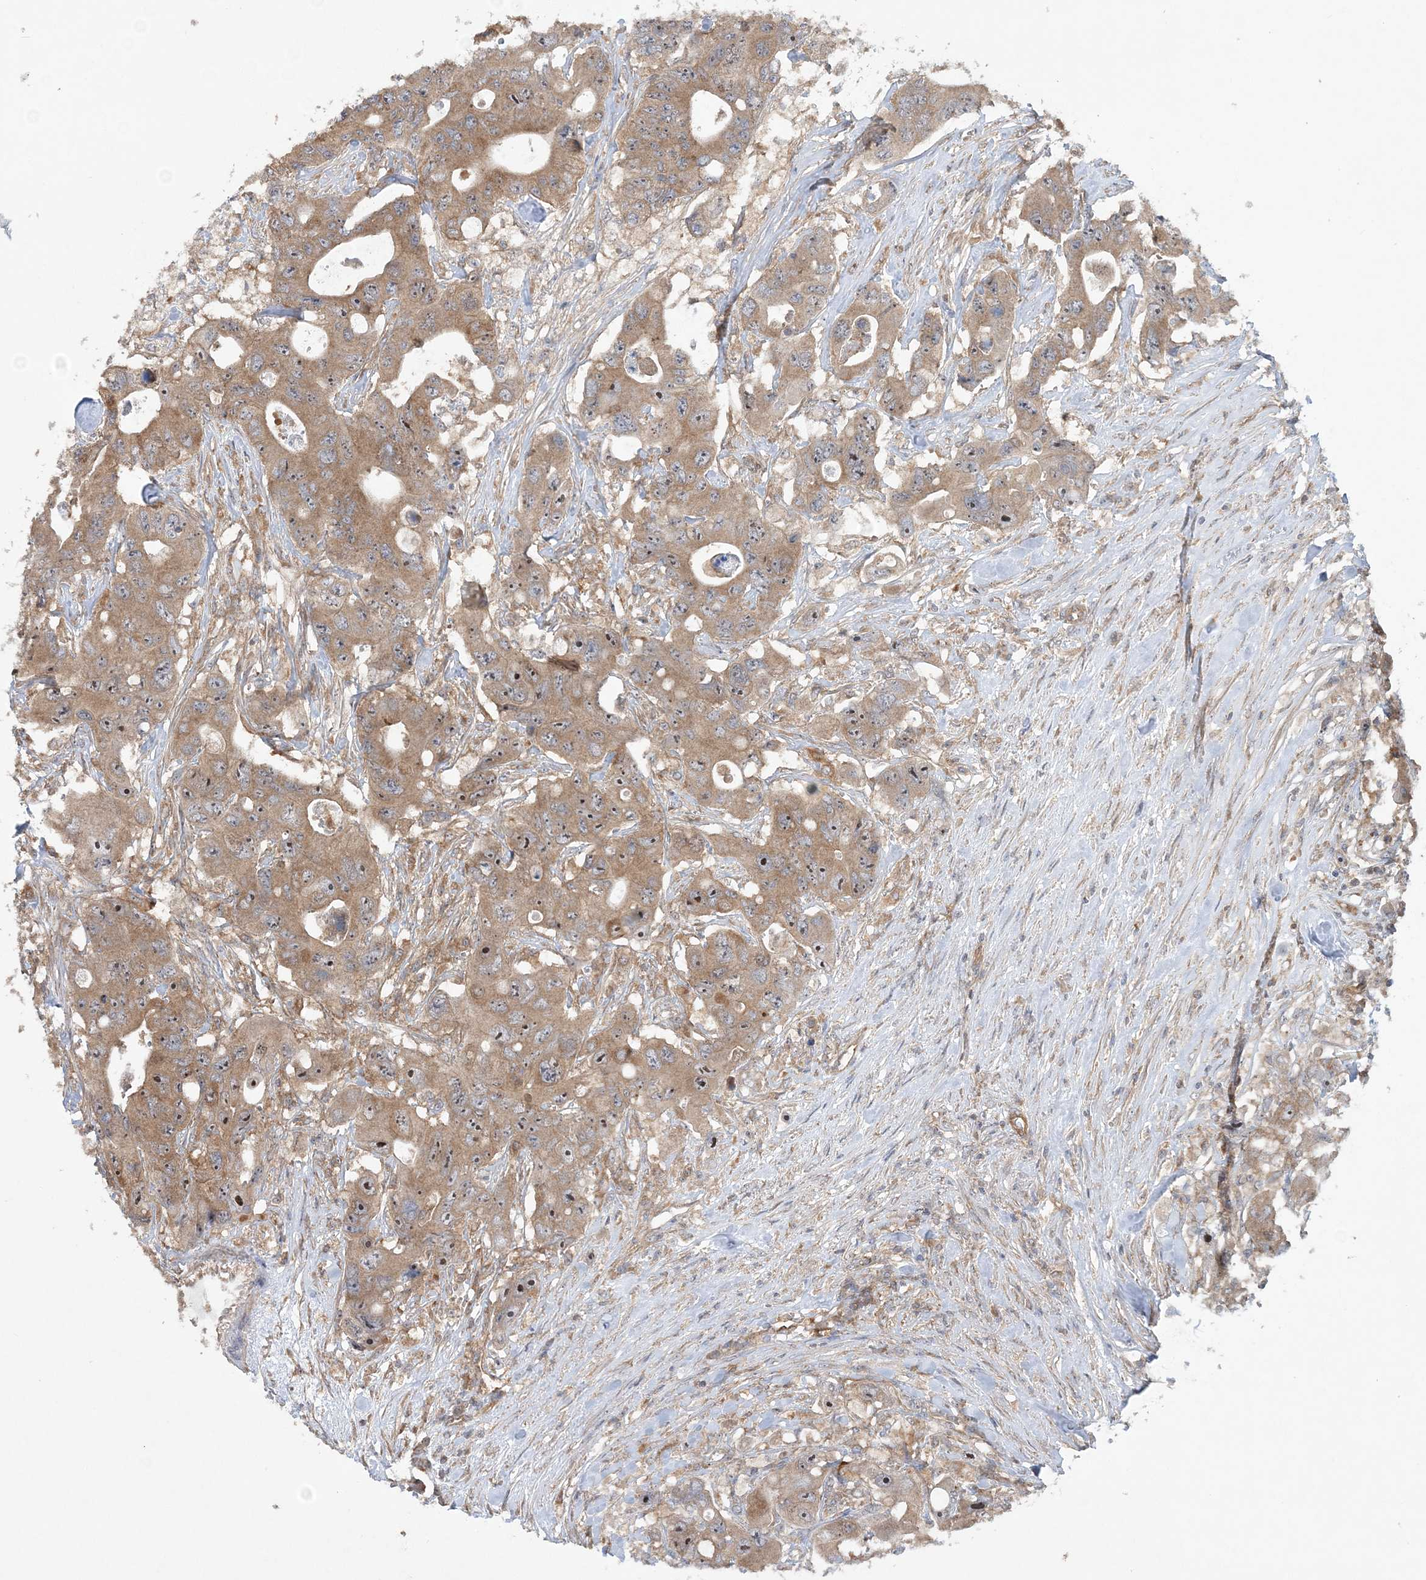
{"staining": {"intensity": "moderate", "quantity": ">75%", "location": "cytoplasmic/membranous,nuclear"}, "tissue": "colorectal cancer", "cell_type": "Tumor cells", "image_type": "cancer", "snomed": [{"axis": "morphology", "description": "Adenocarcinoma, NOS"}, {"axis": "topography", "description": "Colon"}], "caption": "A photomicrograph of human colorectal cancer (adenocarcinoma) stained for a protein reveals moderate cytoplasmic/membranous and nuclear brown staining in tumor cells. The staining was performed using DAB (3,3'-diaminobenzidine), with brown indicating positive protein expression. Nuclei are stained blue with hematoxylin.", "gene": "ACAP2", "patient": {"sex": "female", "age": 46}}